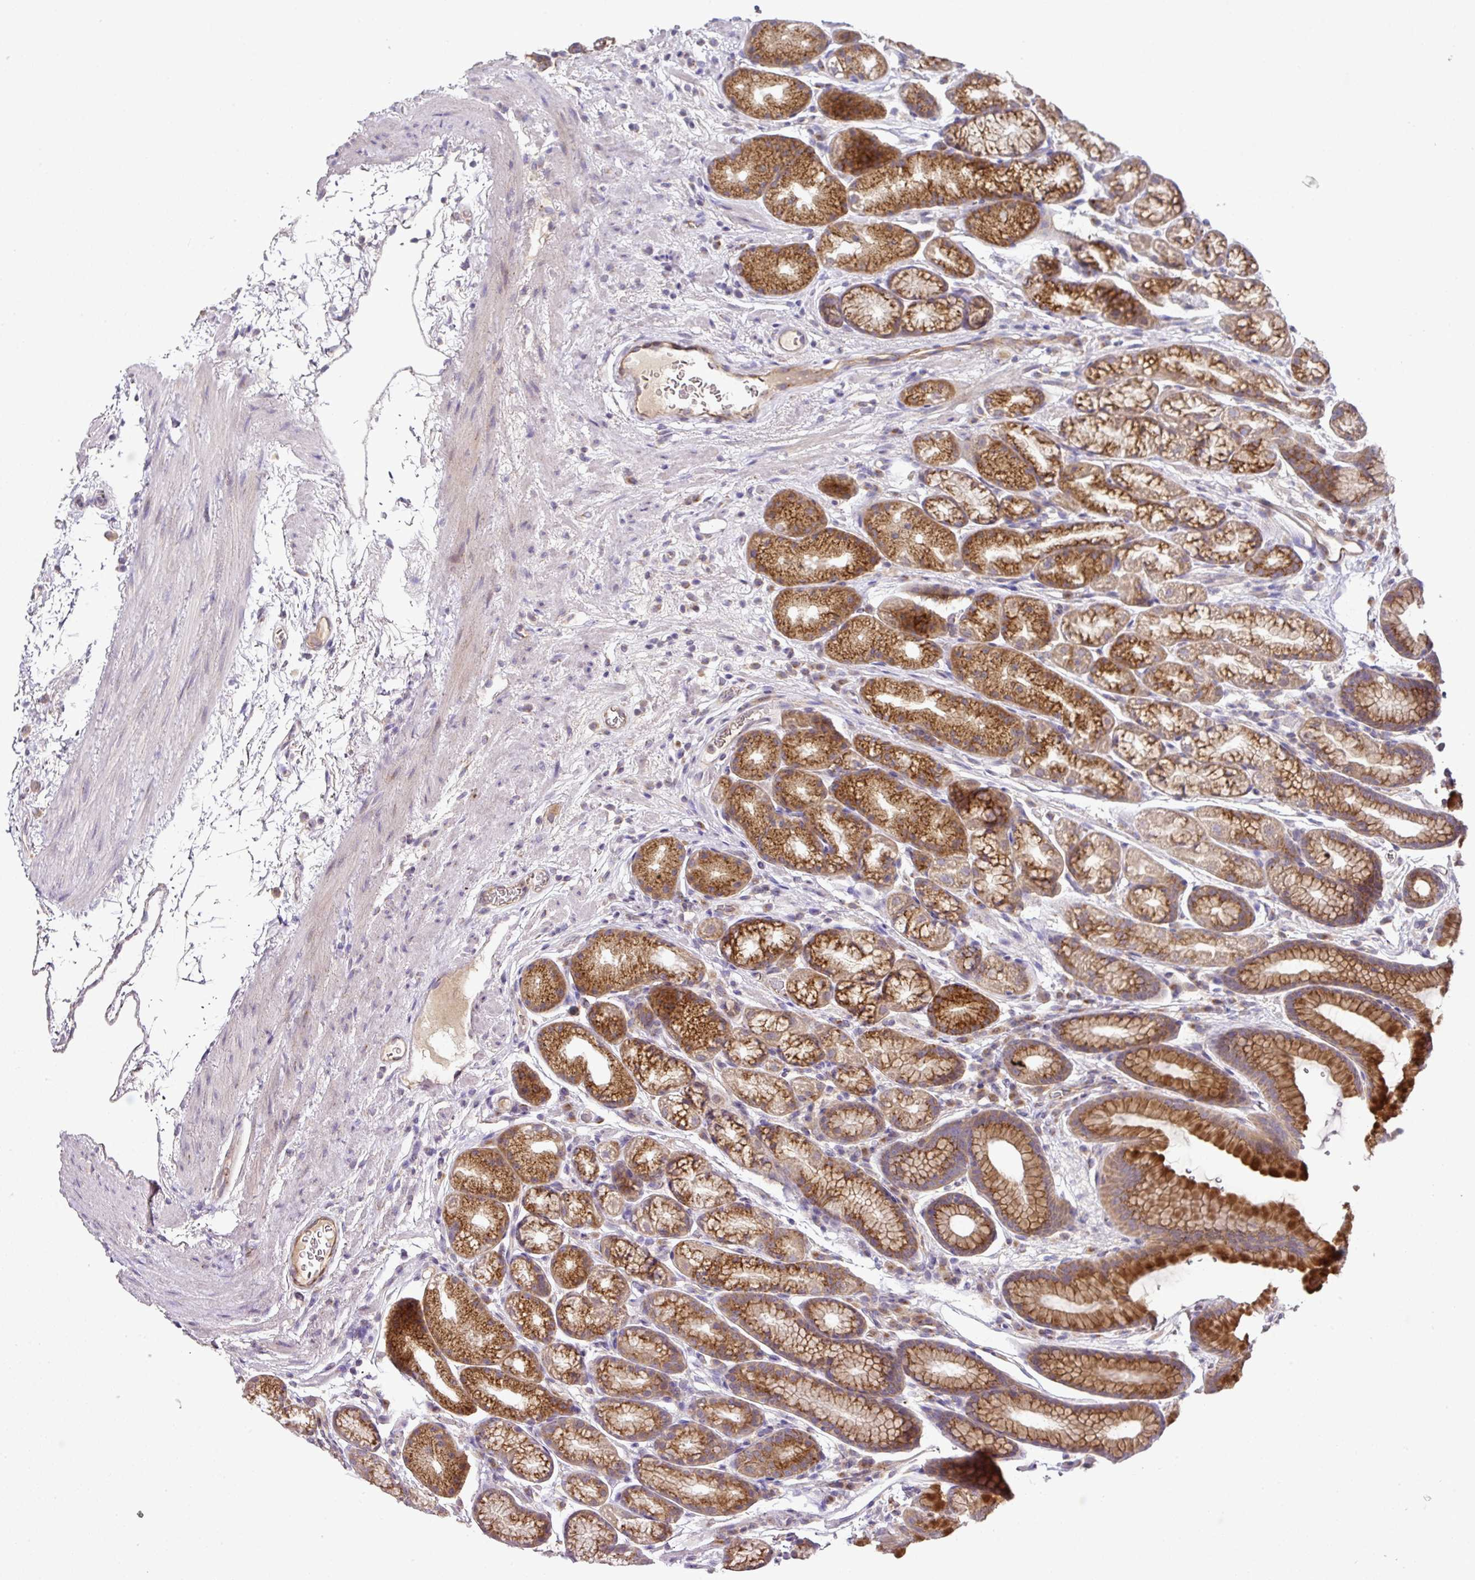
{"staining": {"intensity": "strong", "quantity": "25%-75%", "location": "cytoplasmic/membranous"}, "tissue": "stomach", "cell_type": "Glandular cells", "image_type": "normal", "snomed": [{"axis": "morphology", "description": "Normal tissue, NOS"}, {"axis": "topography", "description": "Stomach, lower"}], "caption": "Brown immunohistochemical staining in normal human stomach exhibits strong cytoplasmic/membranous staining in about 25%-75% of glandular cells.", "gene": "SKIC2", "patient": {"sex": "male", "age": 67}}